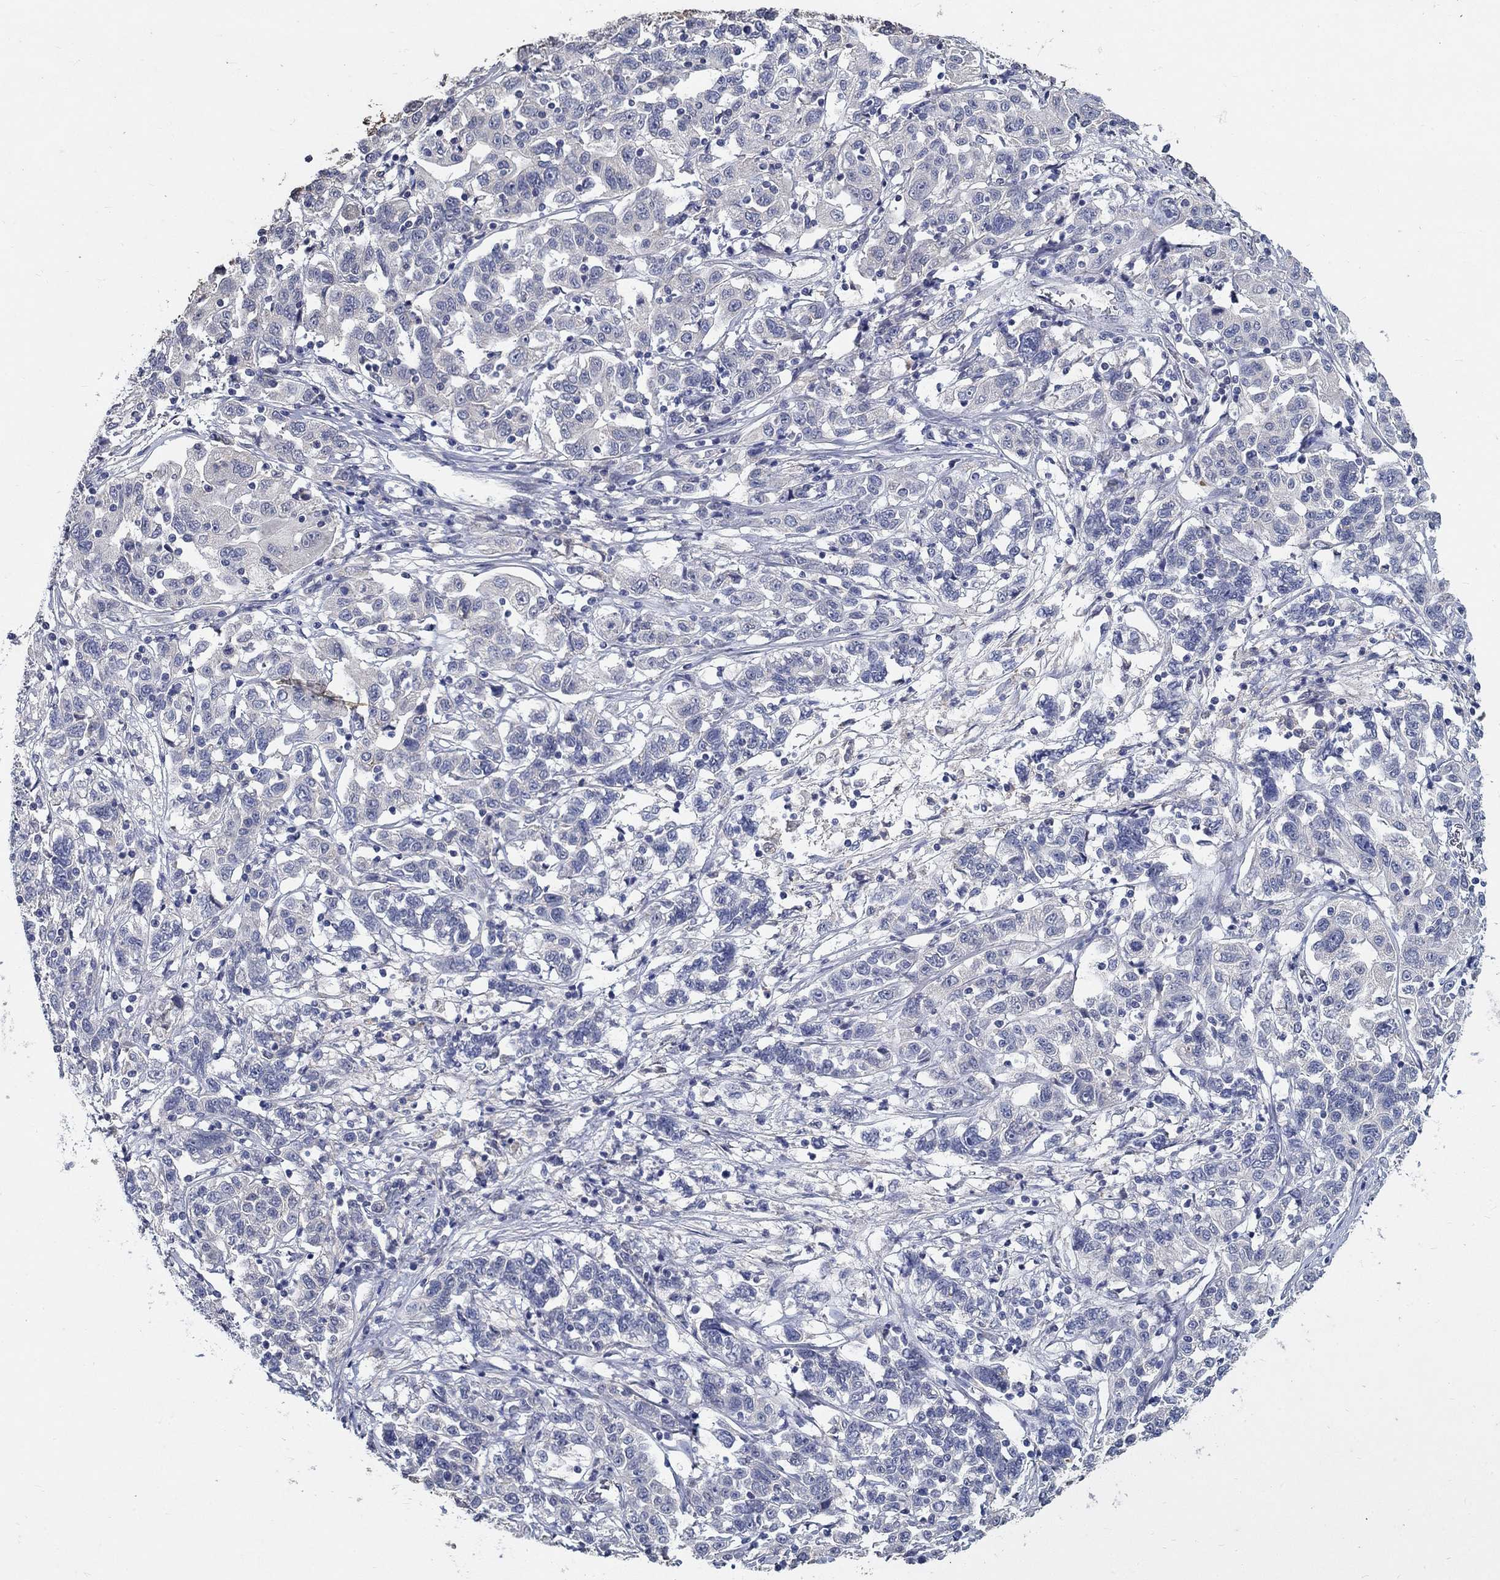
{"staining": {"intensity": "negative", "quantity": "none", "location": "none"}, "tissue": "liver cancer", "cell_type": "Tumor cells", "image_type": "cancer", "snomed": [{"axis": "morphology", "description": "Adenocarcinoma, NOS"}, {"axis": "morphology", "description": "Cholangiocarcinoma"}, {"axis": "topography", "description": "Liver"}], "caption": "This histopathology image is of cholangiocarcinoma (liver) stained with IHC to label a protein in brown with the nuclei are counter-stained blue. There is no expression in tumor cells.", "gene": "PROZ", "patient": {"sex": "male", "age": 64}}